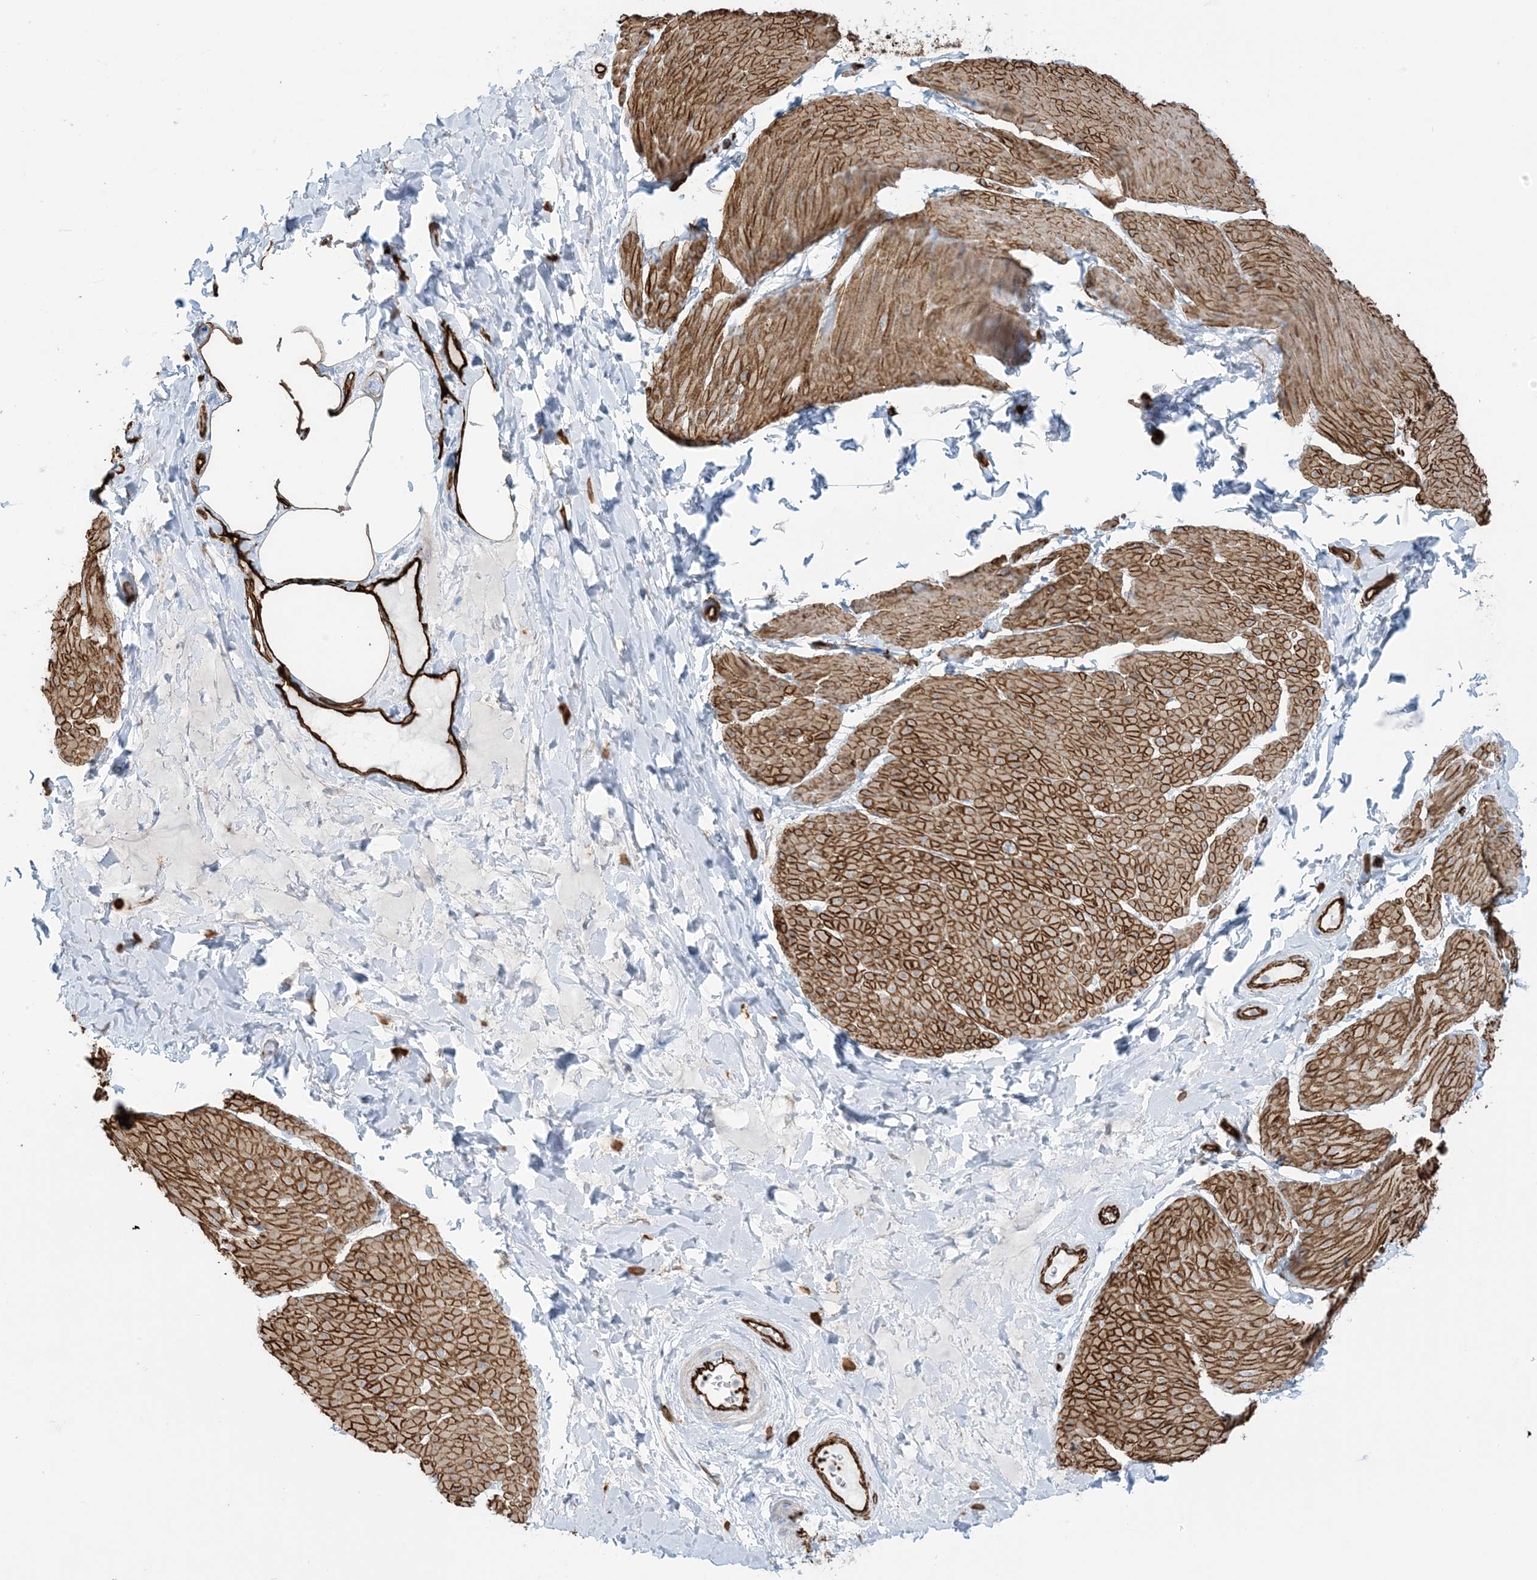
{"staining": {"intensity": "moderate", "quantity": ">75%", "location": "cytoplasmic/membranous"}, "tissue": "smooth muscle", "cell_type": "Smooth muscle cells", "image_type": "normal", "snomed": [{"axis": "morphology", "description": "Urothelial carcinoma, High grade"}, {"axis": "topography", "description": "Urinary bladder"}], "caption": "High-magnification brightfield microscopy of unremarkable smooth muscle stained with DAB (3,3'-diaminobenzidine) (brown) and counterstained with hematoxylin (blue). smooth muscle cells exhibit moderate cytoplasmic/membranous positivity is identified in about>75% of cells.", "gene": "EPS8L3", "patient": {"sex": "male", "age": 46}}